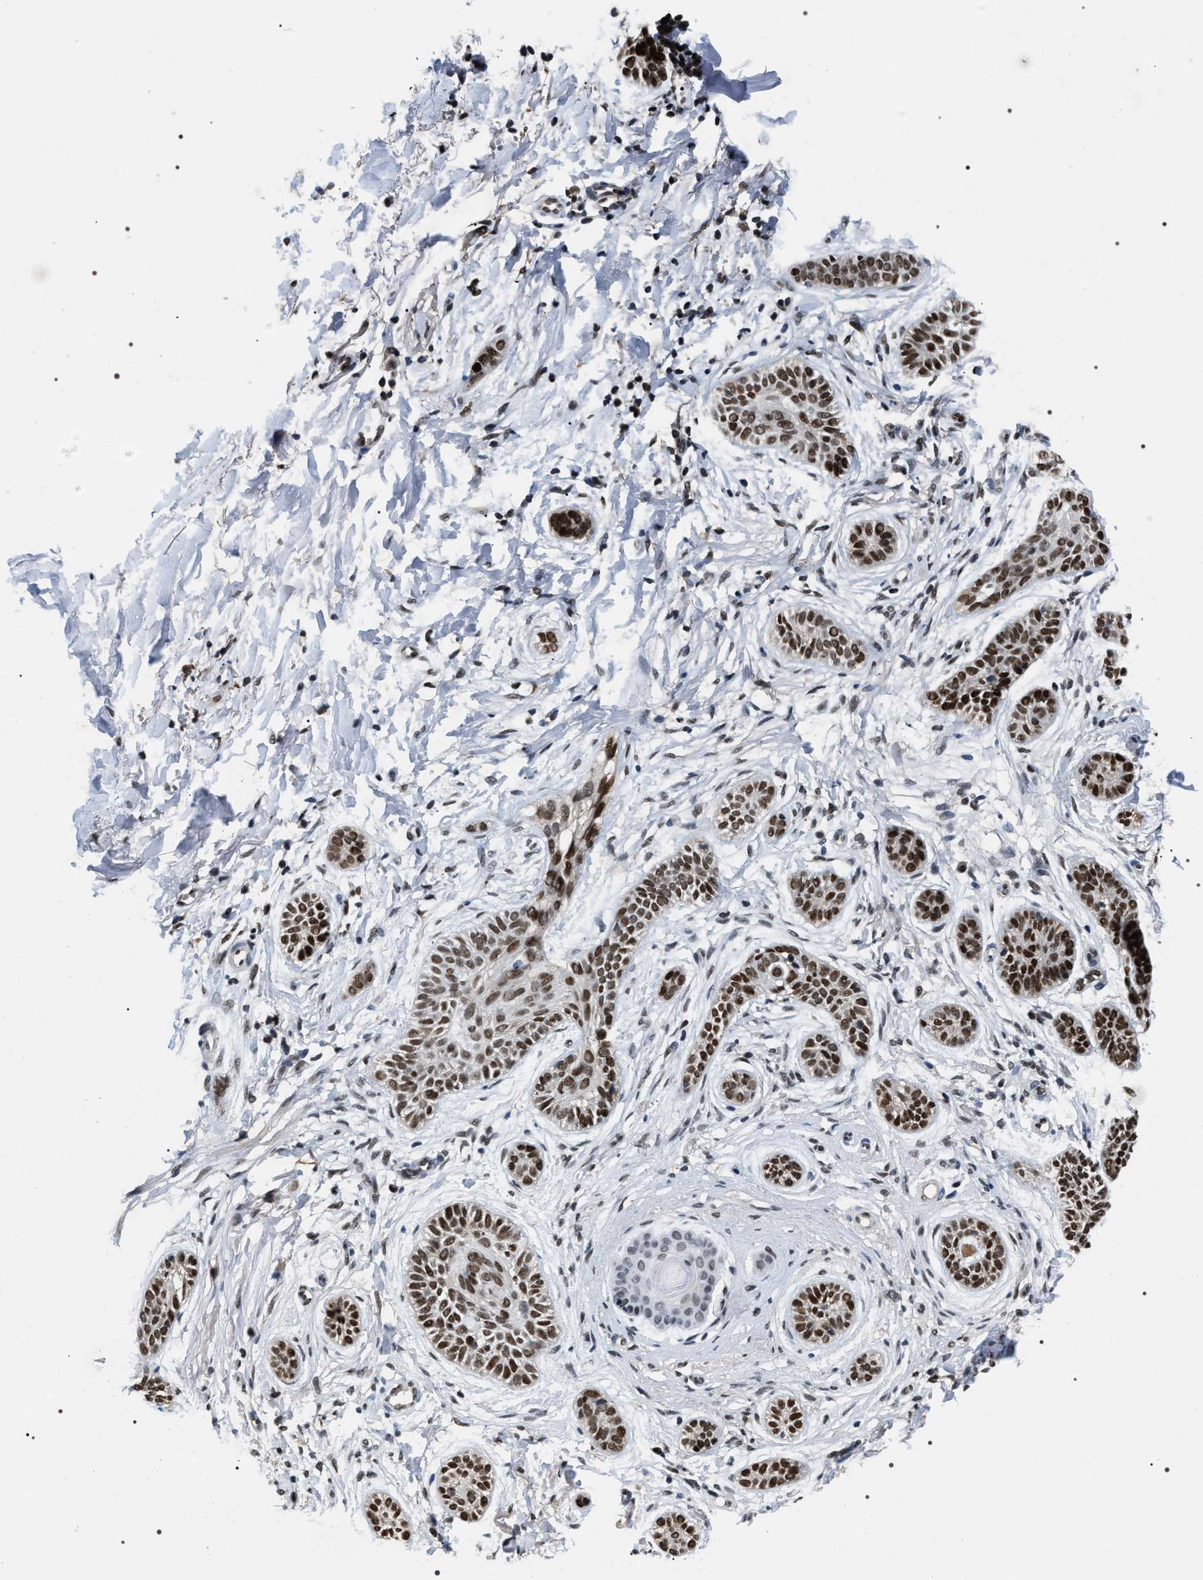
{"staining": {"intensity": "strong", "quantity": ">75%", "location": "nuclear"}, "tissue": "skin cancer", "cell_type": "Tumor cells", "image_type": "cancer", "snomed": [{"axis": "morphology", "description": "Normal tissue, NOS"}, {"axis": "morphology", "description": "Basal cell carcinoma"}, {"axis": "topography", "description": "Skin"}], "caption": "This image displays skin basal cell carcinoma stained with IHC to label a protein in brown. The nuclear of tumor cells show strong positivity for the protein. Nuclei are counter-stained blue.", "gene": "C7orf25", "patient": {"sex": "male", "age": 63}}